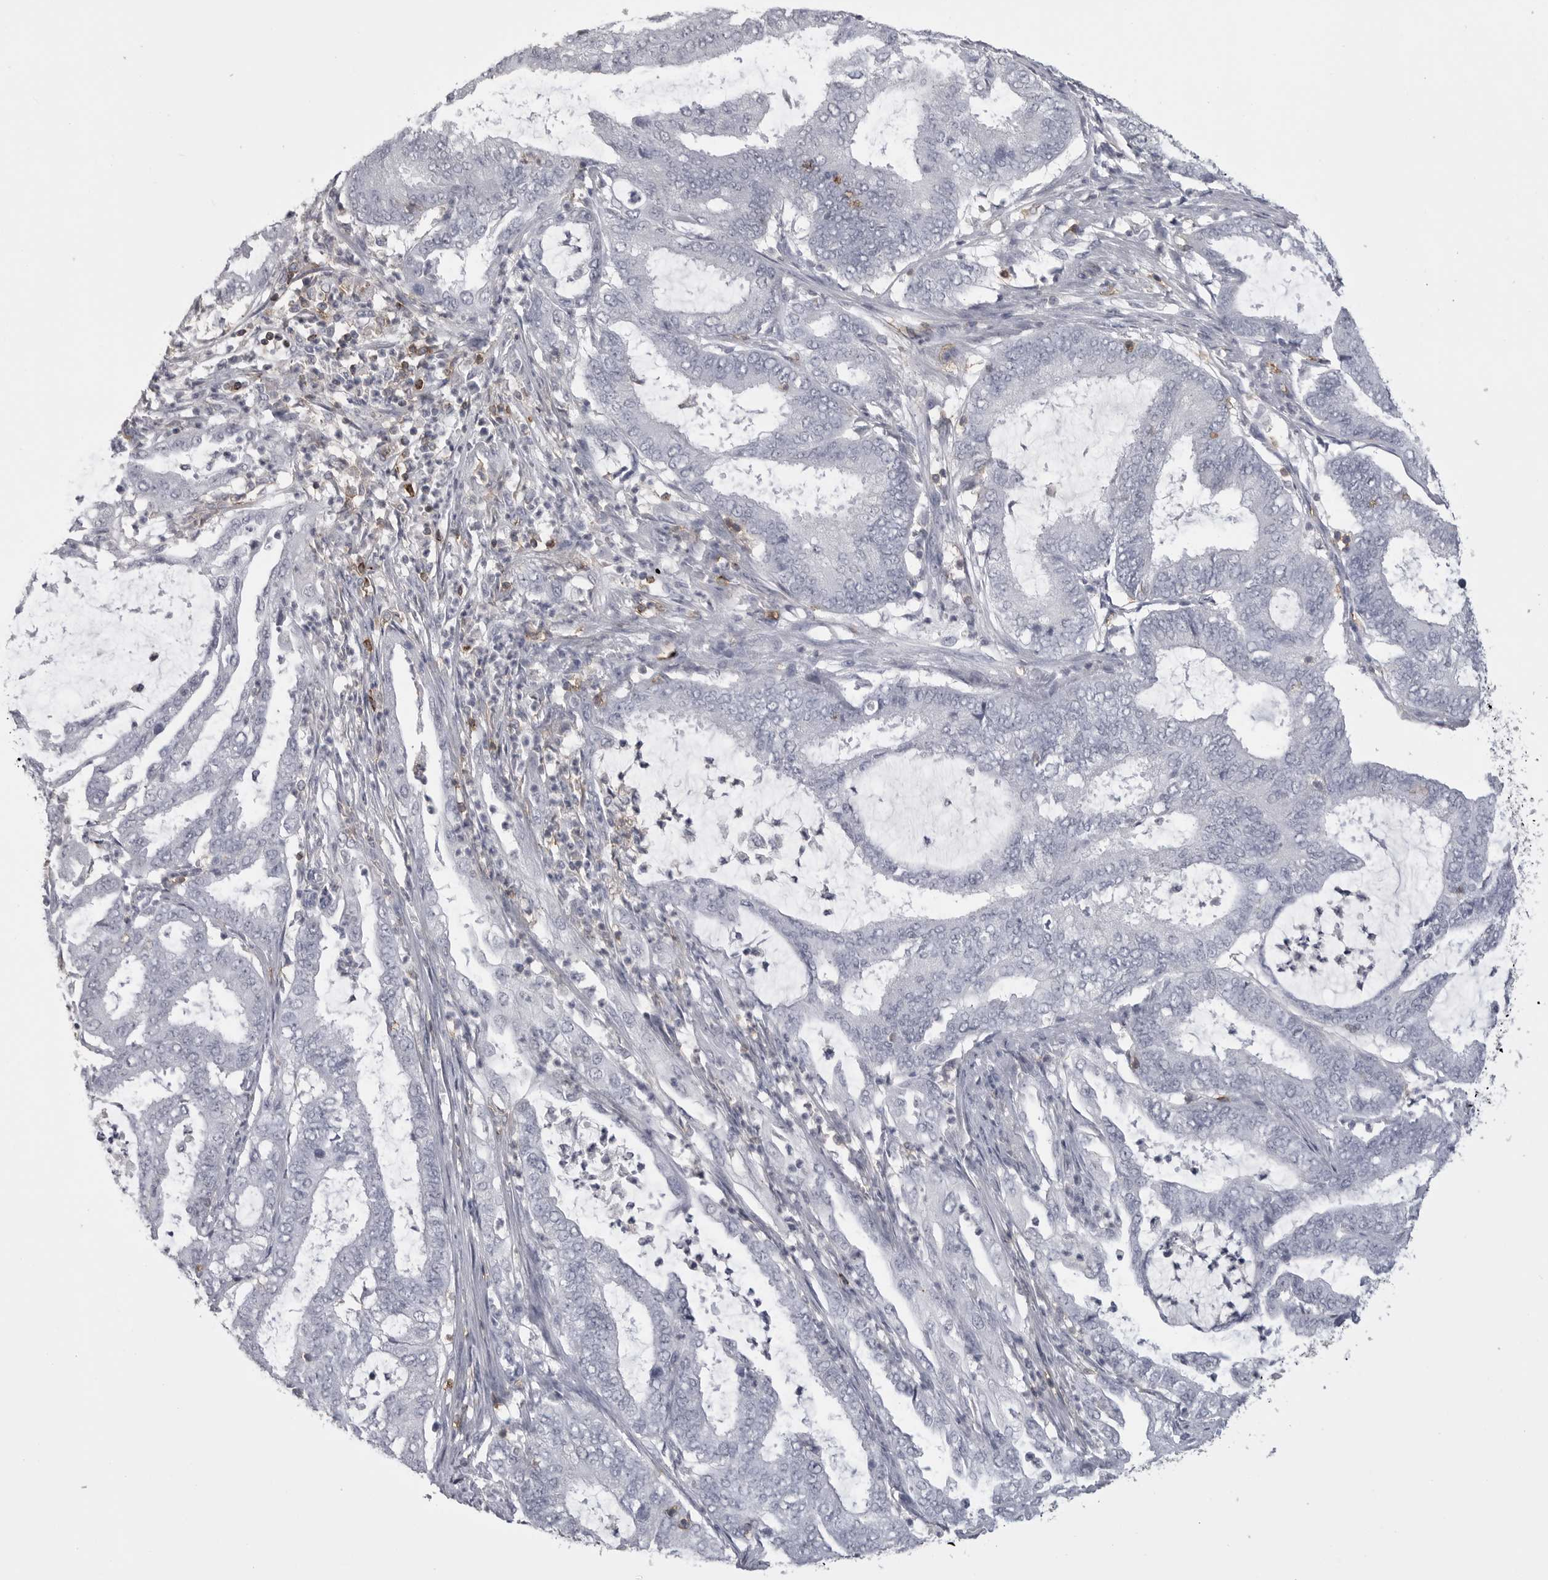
{"staining": {"intensity": "negative", "quantity": "none", "location": "none"}, "tissue": "endometrial cancer", "cell_type": "Tumor cells", "image_type": "cancer", "snomed": [{"axis": "morphology", "description": "Adenocarcinoma, NOS"}, {"axis": "topography", "description": "Endometrium"}], "caption": "Tumor cells are negative for brown protein staining in endometrial cancer.", "gene": "ITGAL", "patient": {"sex": "female", "age": 51}}